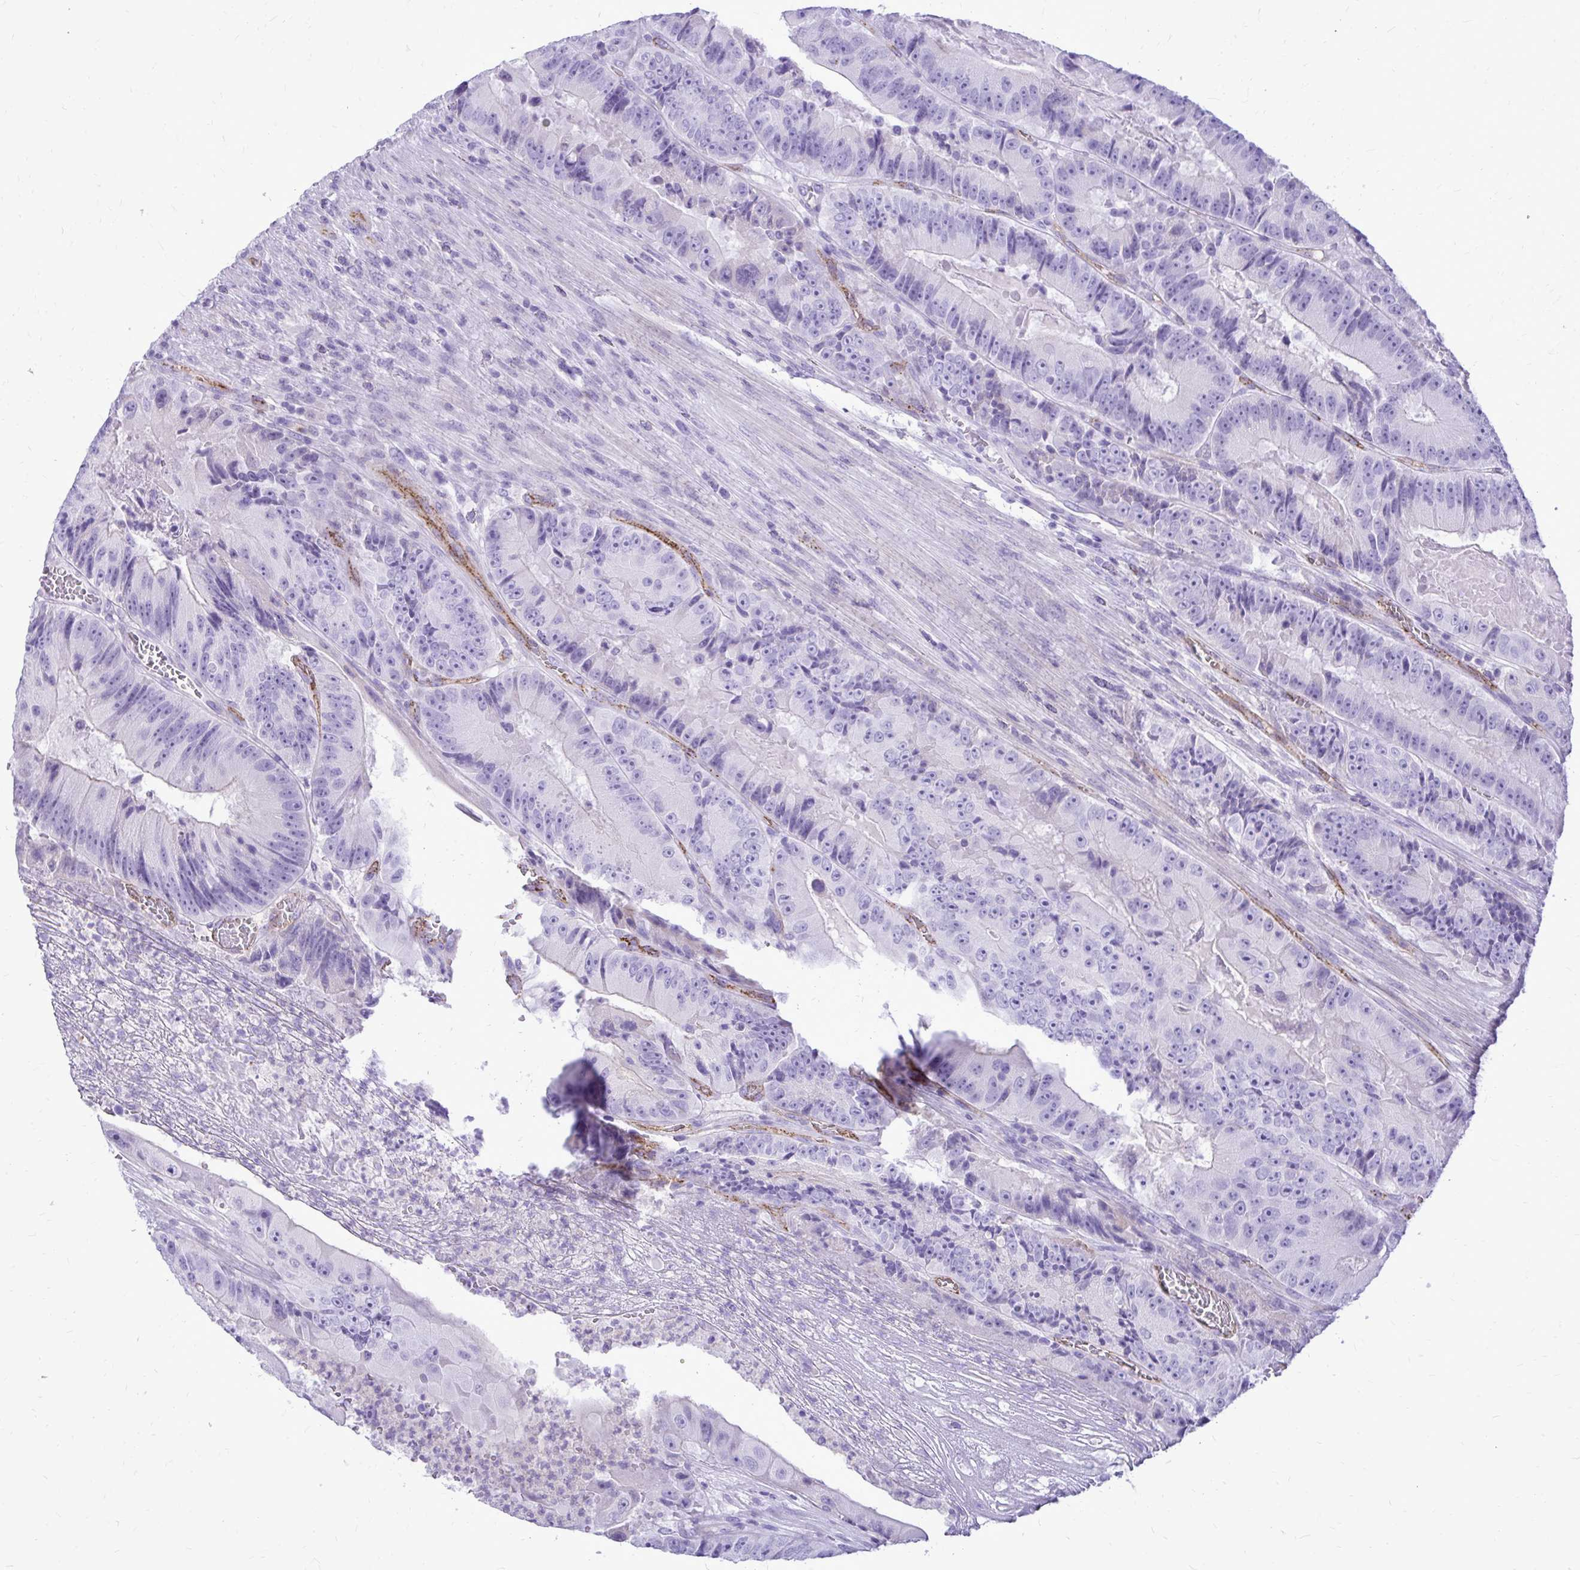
{"staining": {"intensity": "negative", "quantity": "none", "location": "none"}, "tissue": "colorectal cancer", "cell_type": "Tumor cells", "image_type": "cancer", "snomed": [{"axis": "morphology", "description": "Adenocarcinoma, NOS"}, {"axis": "topography", "description": "Colon"}], "caption": "Tumor cells are negative for brown protein staining in colorectal cancer.", "gene": "PELI3", "patient": {"sex": "female", "age": 86}}